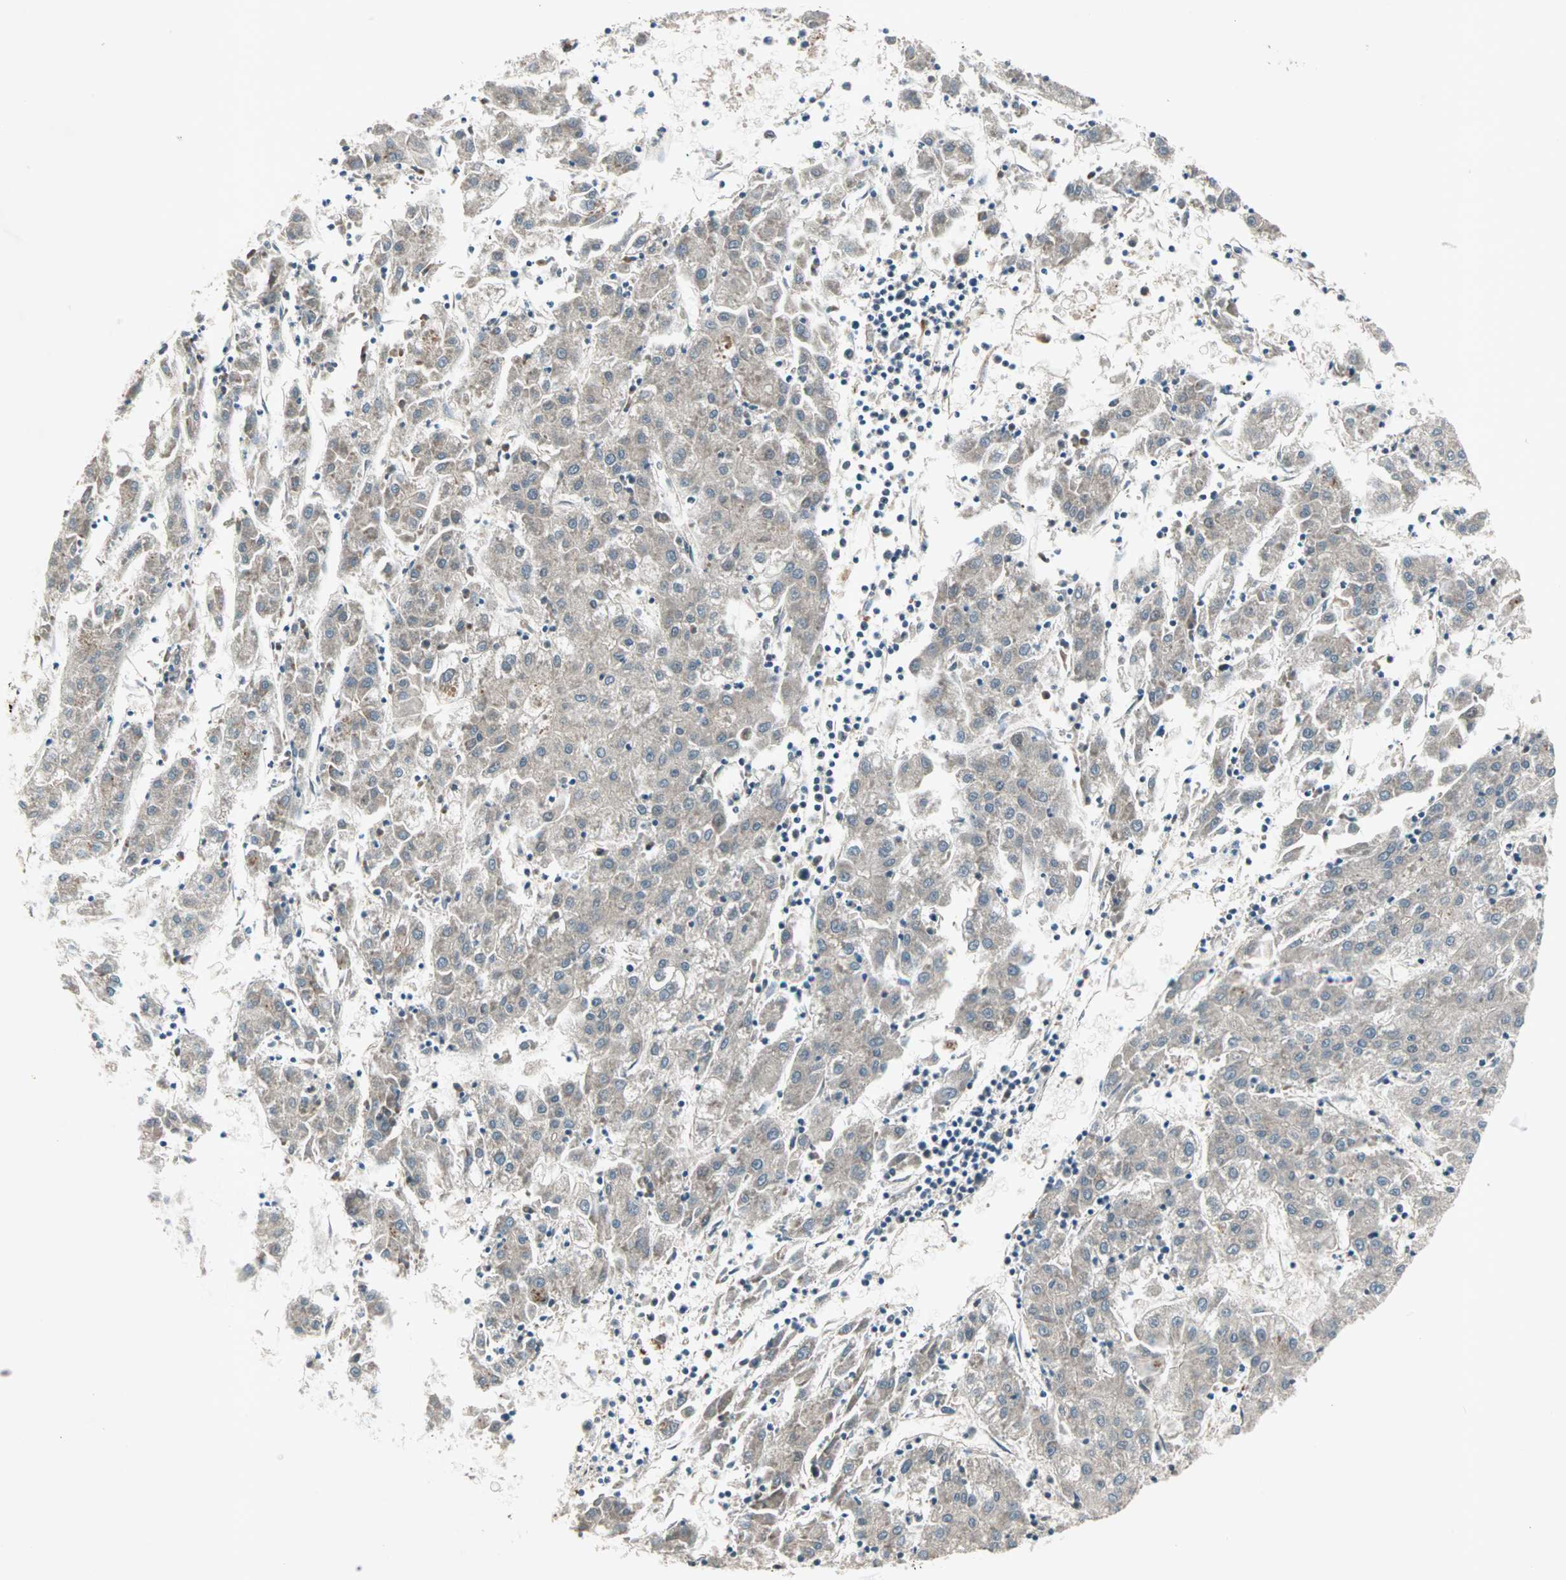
{"staining": {"intensity": "weak", "quantity": "25%-75%", "location": "cytoplasmic/membranous"}, "tissue": "liver cancer", "cell_type": "Tumor cells", "image_type": "cancer", "snomed": [{"axis": "morphology", "description": "Carcinoma, Hepatocellular, NOS"}, {"axis": "topography", "description": "Liver"}], "caption": "Liver cancer (hepatocellular carcinoma) stained with a brown dye demonstrates weak cytoplasmic/membranous positive expression in approximately 25%-75% of tumor cells.", "gene": "TEC", "patient": {"sex": "male", "age": 72}}